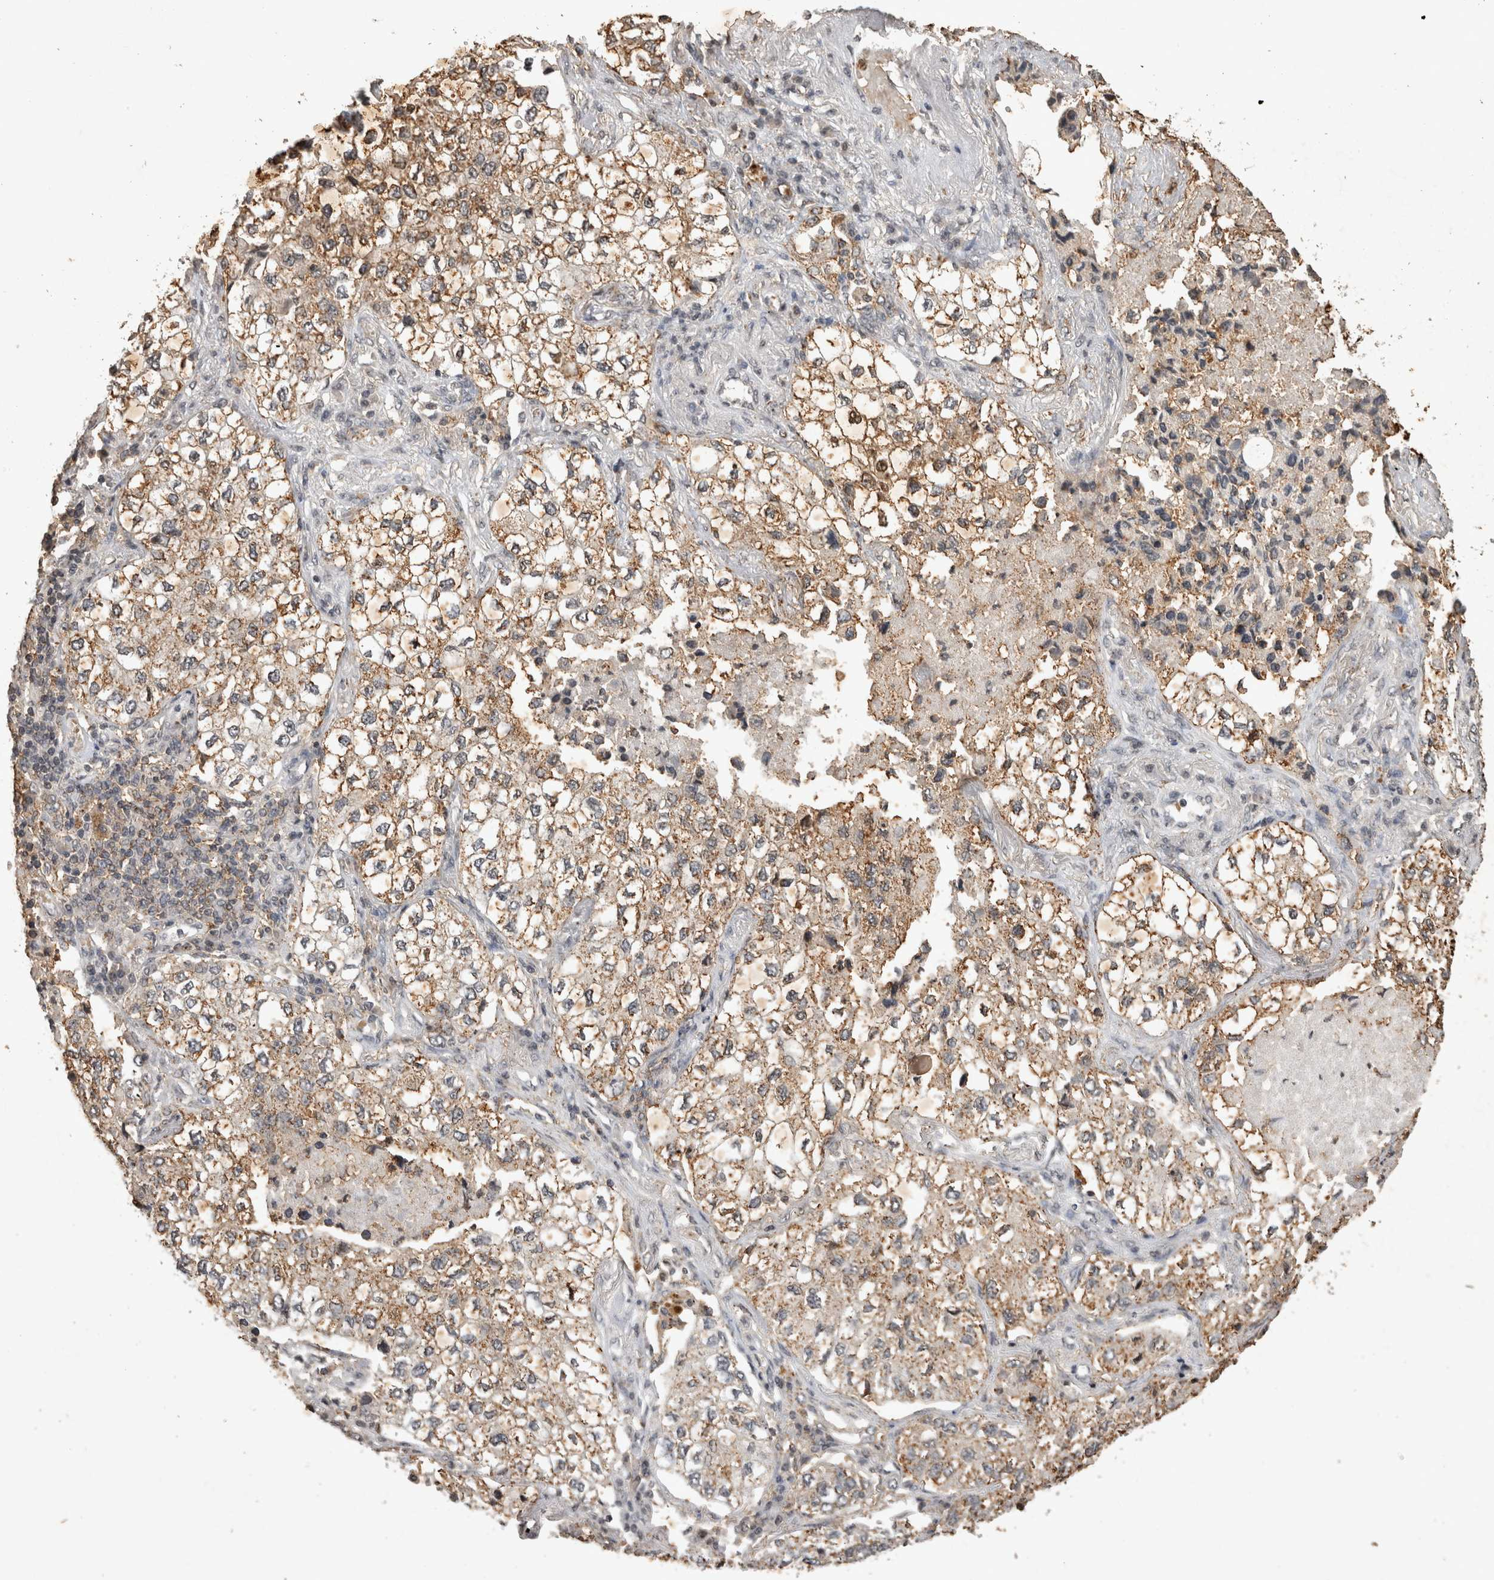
{"staining": {"intensity": "moderate", "quantity": ">75%", "location": "cytoplasmic/membranous"}, "tissue": "lung cancer", "cell_type": "Tumor cells", "image_type": "cancer", "snomed": [{"axis": "morphology", "description": "Adenocarcinoma, NOS"}, {"axis": "topography", "description": "Lung"}], "caption": "Immunohistochemistry (IHC) of adenocarcinoma (lung) shows medium levels of moderate cytoplasmic/membranous staining in approximately >75% of tumor cells.", "gene": "HRK", "patient": {"sex": "male", "age": 63}}